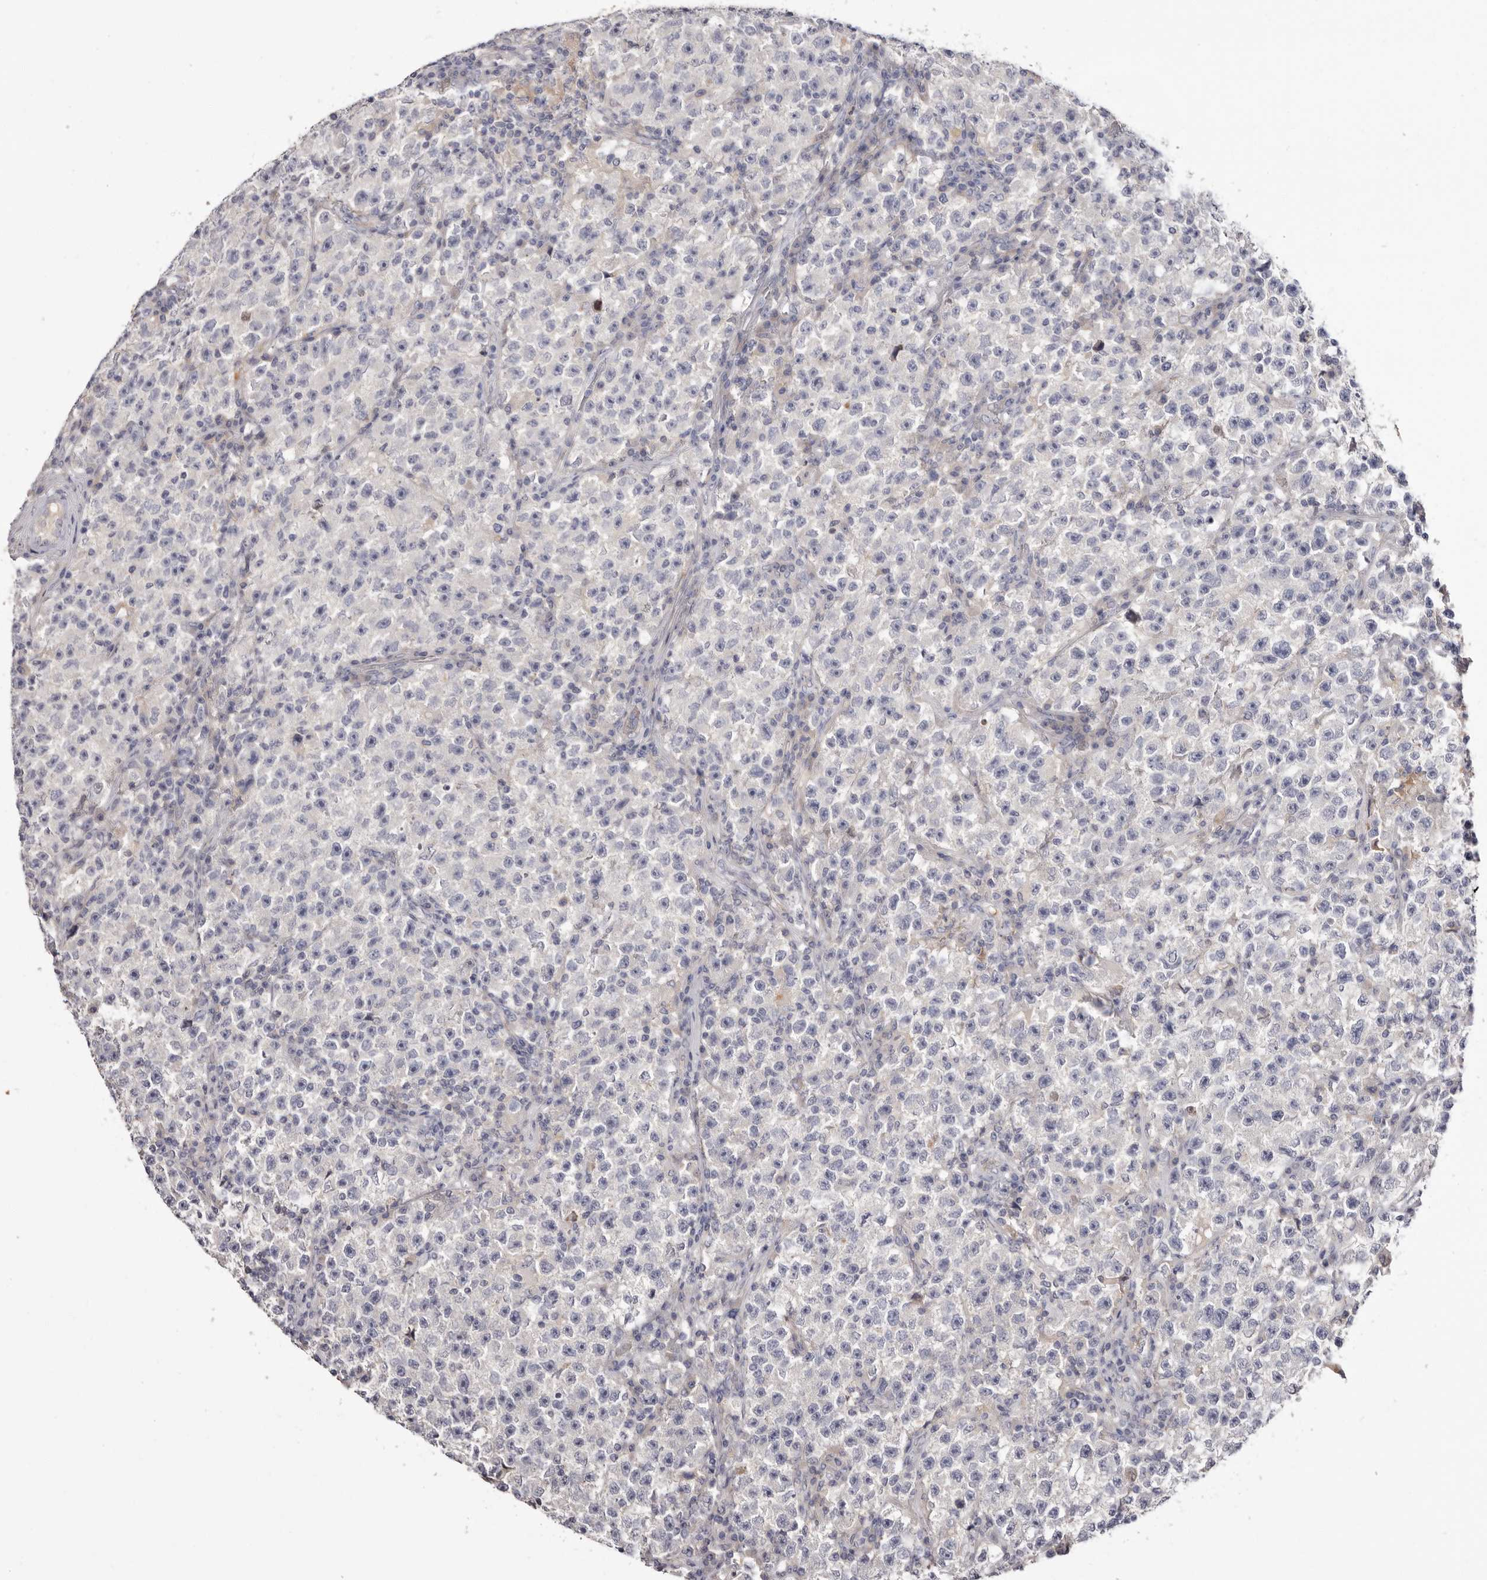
{"staining": {"intensity": "negative", "quantity": "none", "location": "none"}, "tissue": "testis cancer", "cell_type": "Tumor cells", "image_type": "cancer", "snomed": [{"axis": "morphology", "description": "Seminoma, NOS"}, {"axis": "topography", "description": "Testis"}], "caption": "This image is of testis seminoma stained with immunohistochemistry (IHC) to label a protein in brown with the nuclei are counter-stained blue. There is no expression in tumor cells.", "gene": "STK16", "patient": {"sex": "male", "age": 22}}